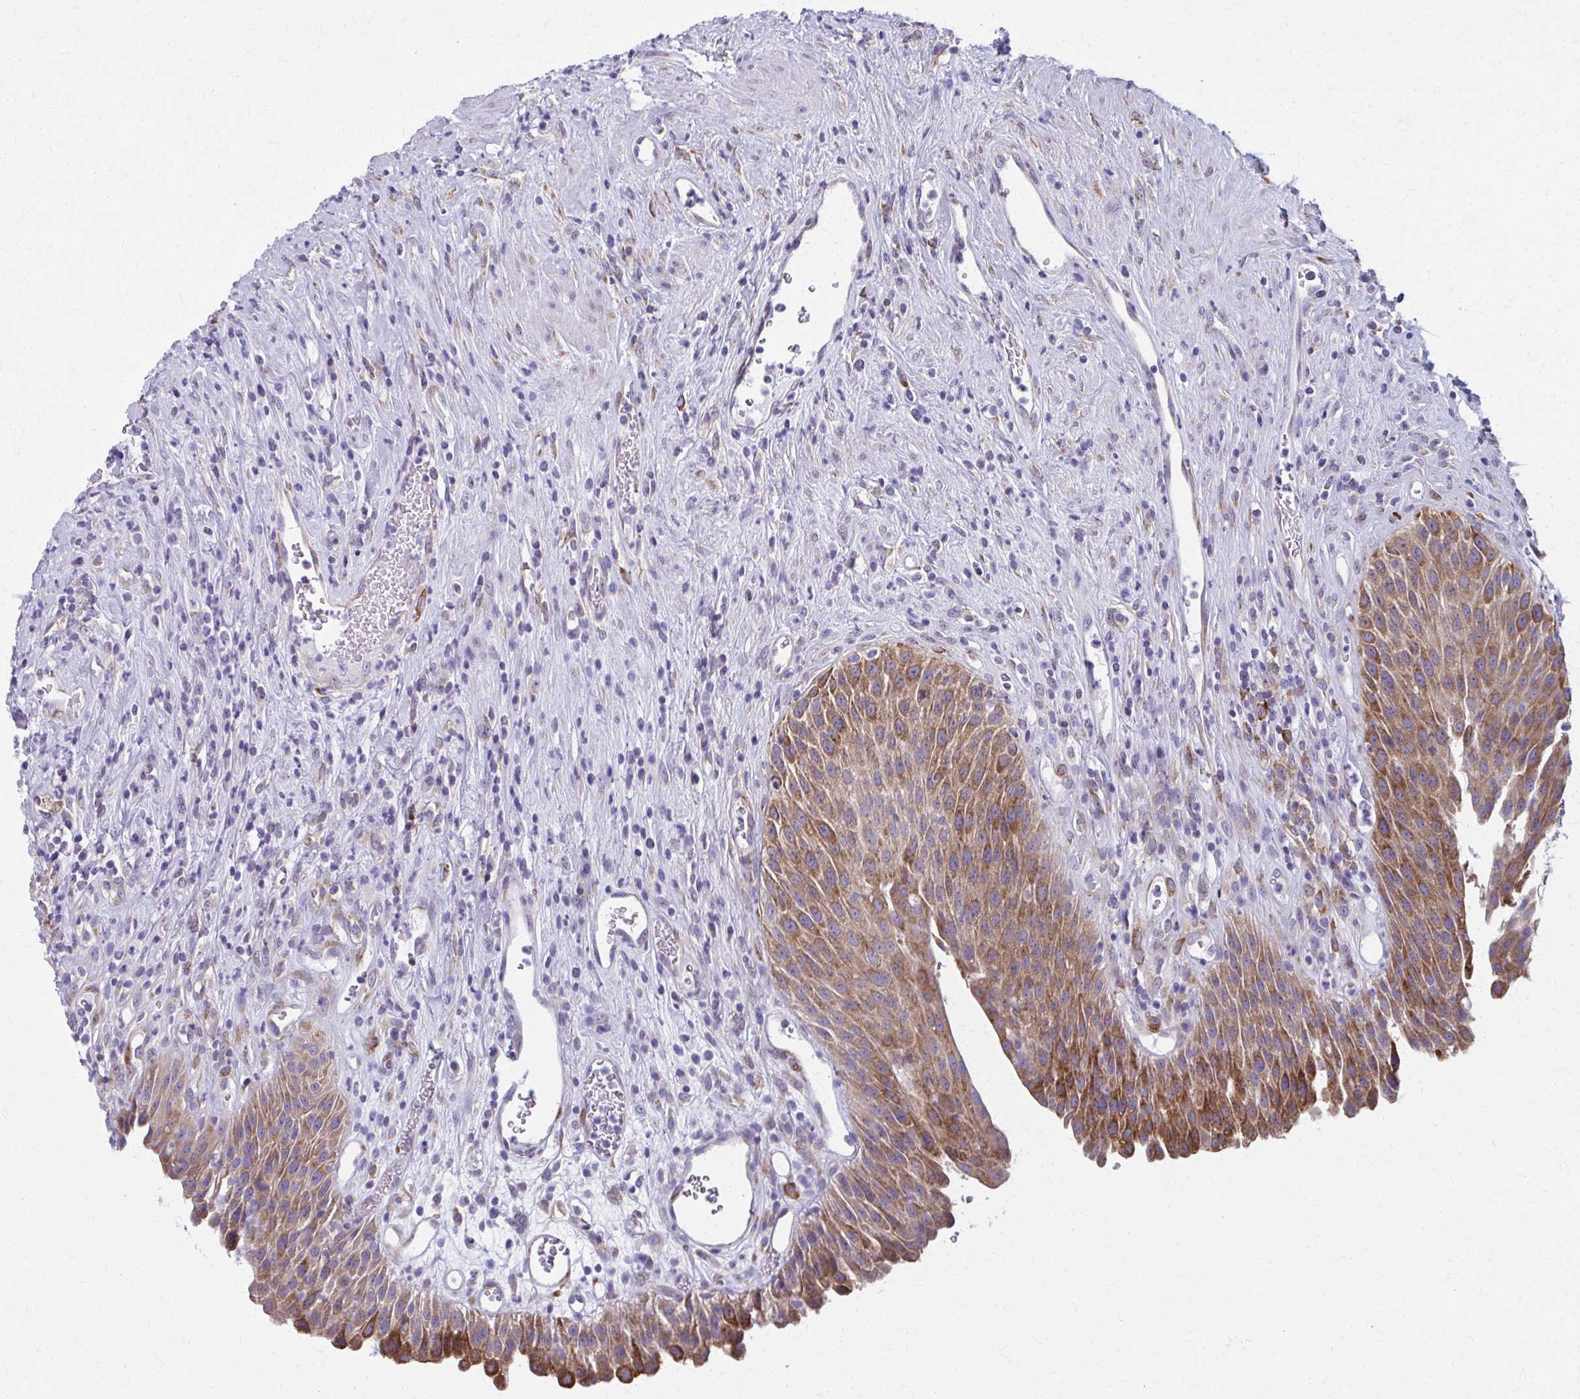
{"staining": {"intensity": "strong", "quantity": ">75%", "location": "cytoplasmic/membranous"}, "tissue": "urinary bladder", "cell_type": "Urothelial cells", "image_type": "normal", "snomed": [{"axis": "morphology", "description": "Normal tissue, NOS"}, {"axis": "topography", "description": "Urinary bladder"}], "caption": "A photomicrograph of urinary bladder stained for a protein reveals strong cytoplasmic/membranous brown staining in urothelial cells.", "gene": "SPATS2L", "patient": {"sex": "female", "age": 56}}